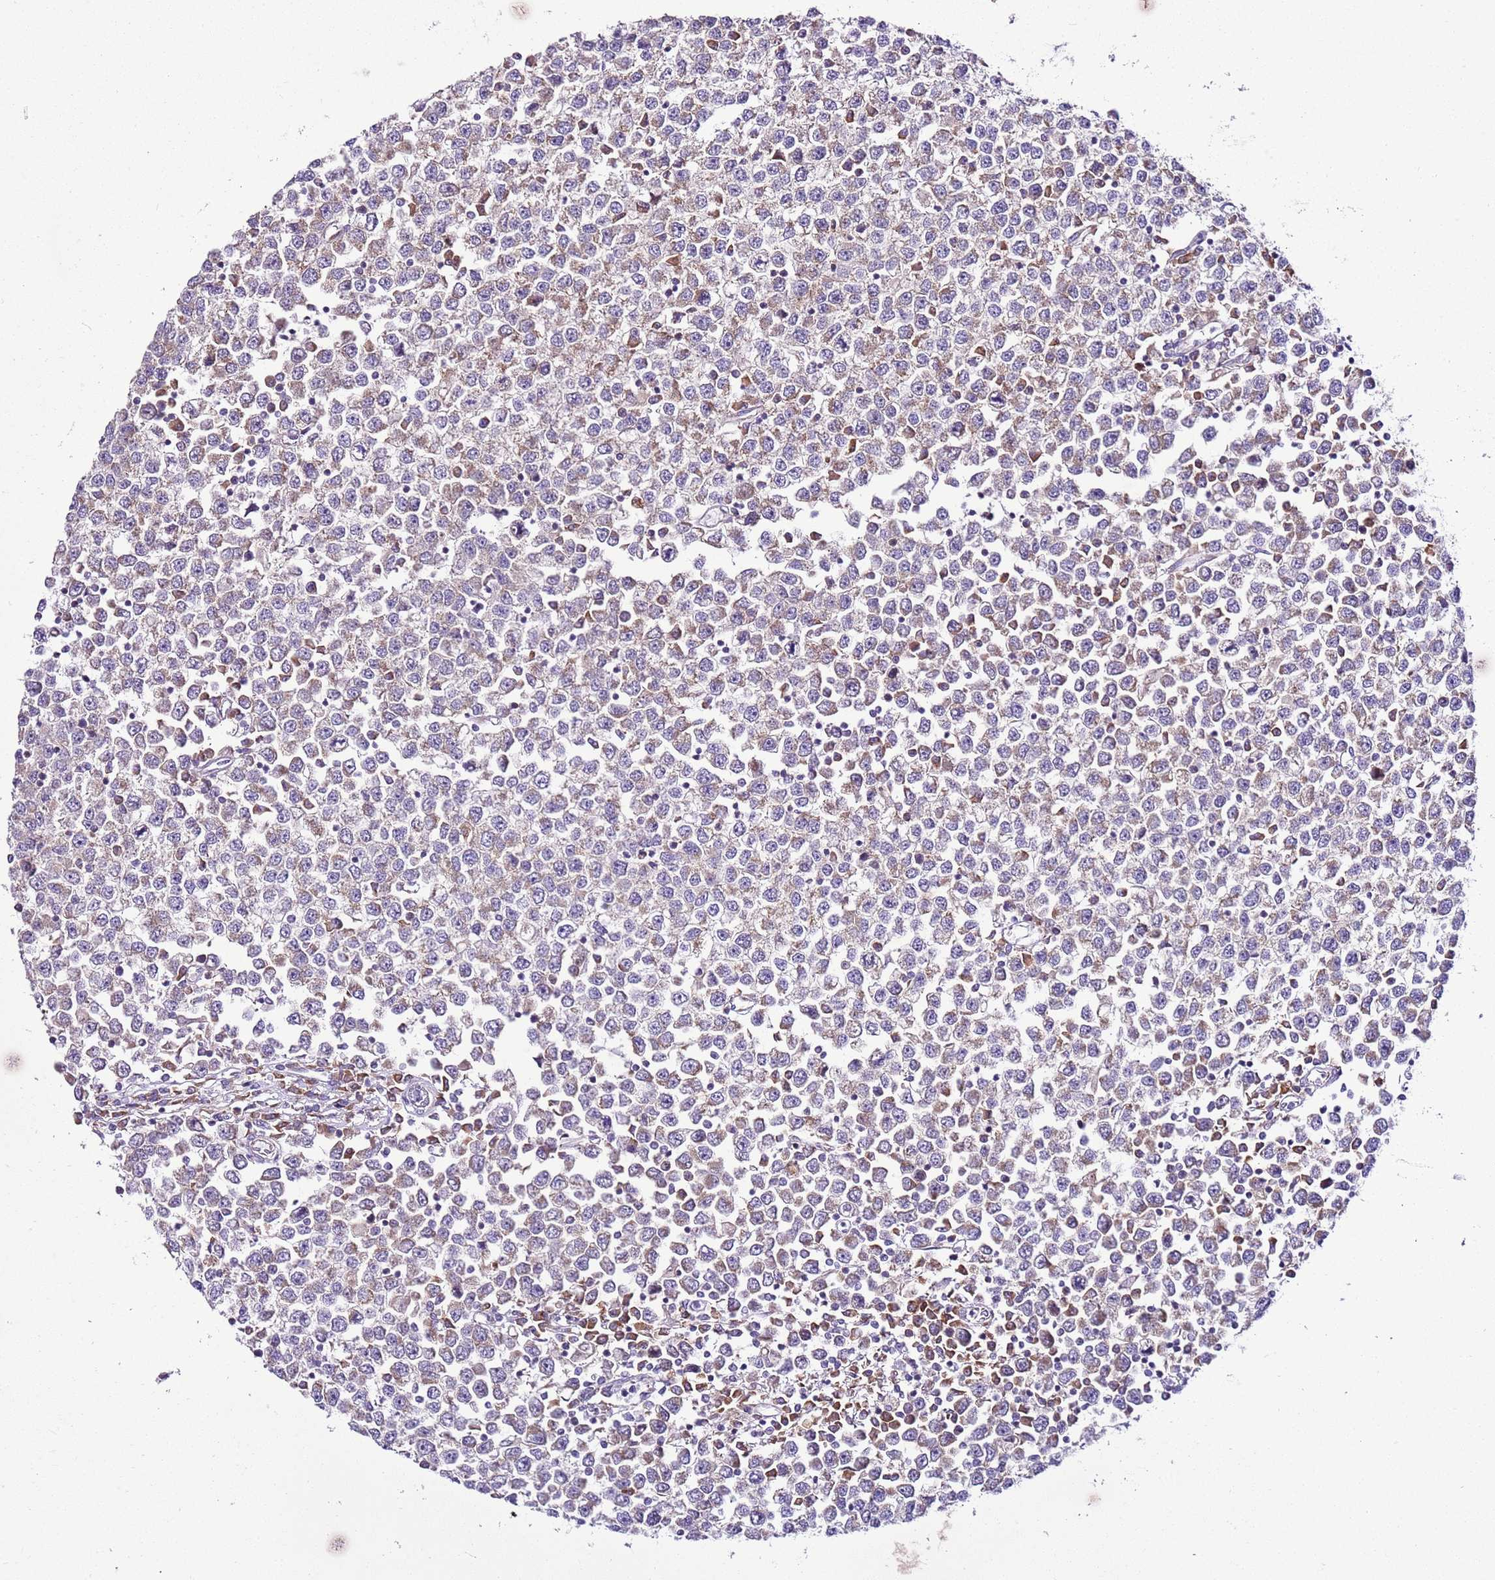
{"staining": {"intensity": "moderate", "quantity": "25%-75%", "location": "cytoplasmic/membranous"}, "tissue": "testis cancer", "cell_type": "Tumor cells", "image_type": "cancer", "snomed": [{"axis": "morphology", "description": "Seminoma, NOS"}, {"axis": "topography", "description": "Testis"}], "caption": "An immunohistochemistry image of neoplastic tissue is shown. Protein staining in brown highlights moderate cytoplasmic/membranous positivity in seminoma (testis) within tumor cells.", "gene": "MRPL36", "patient": {"sex": "male", "age": 65}}